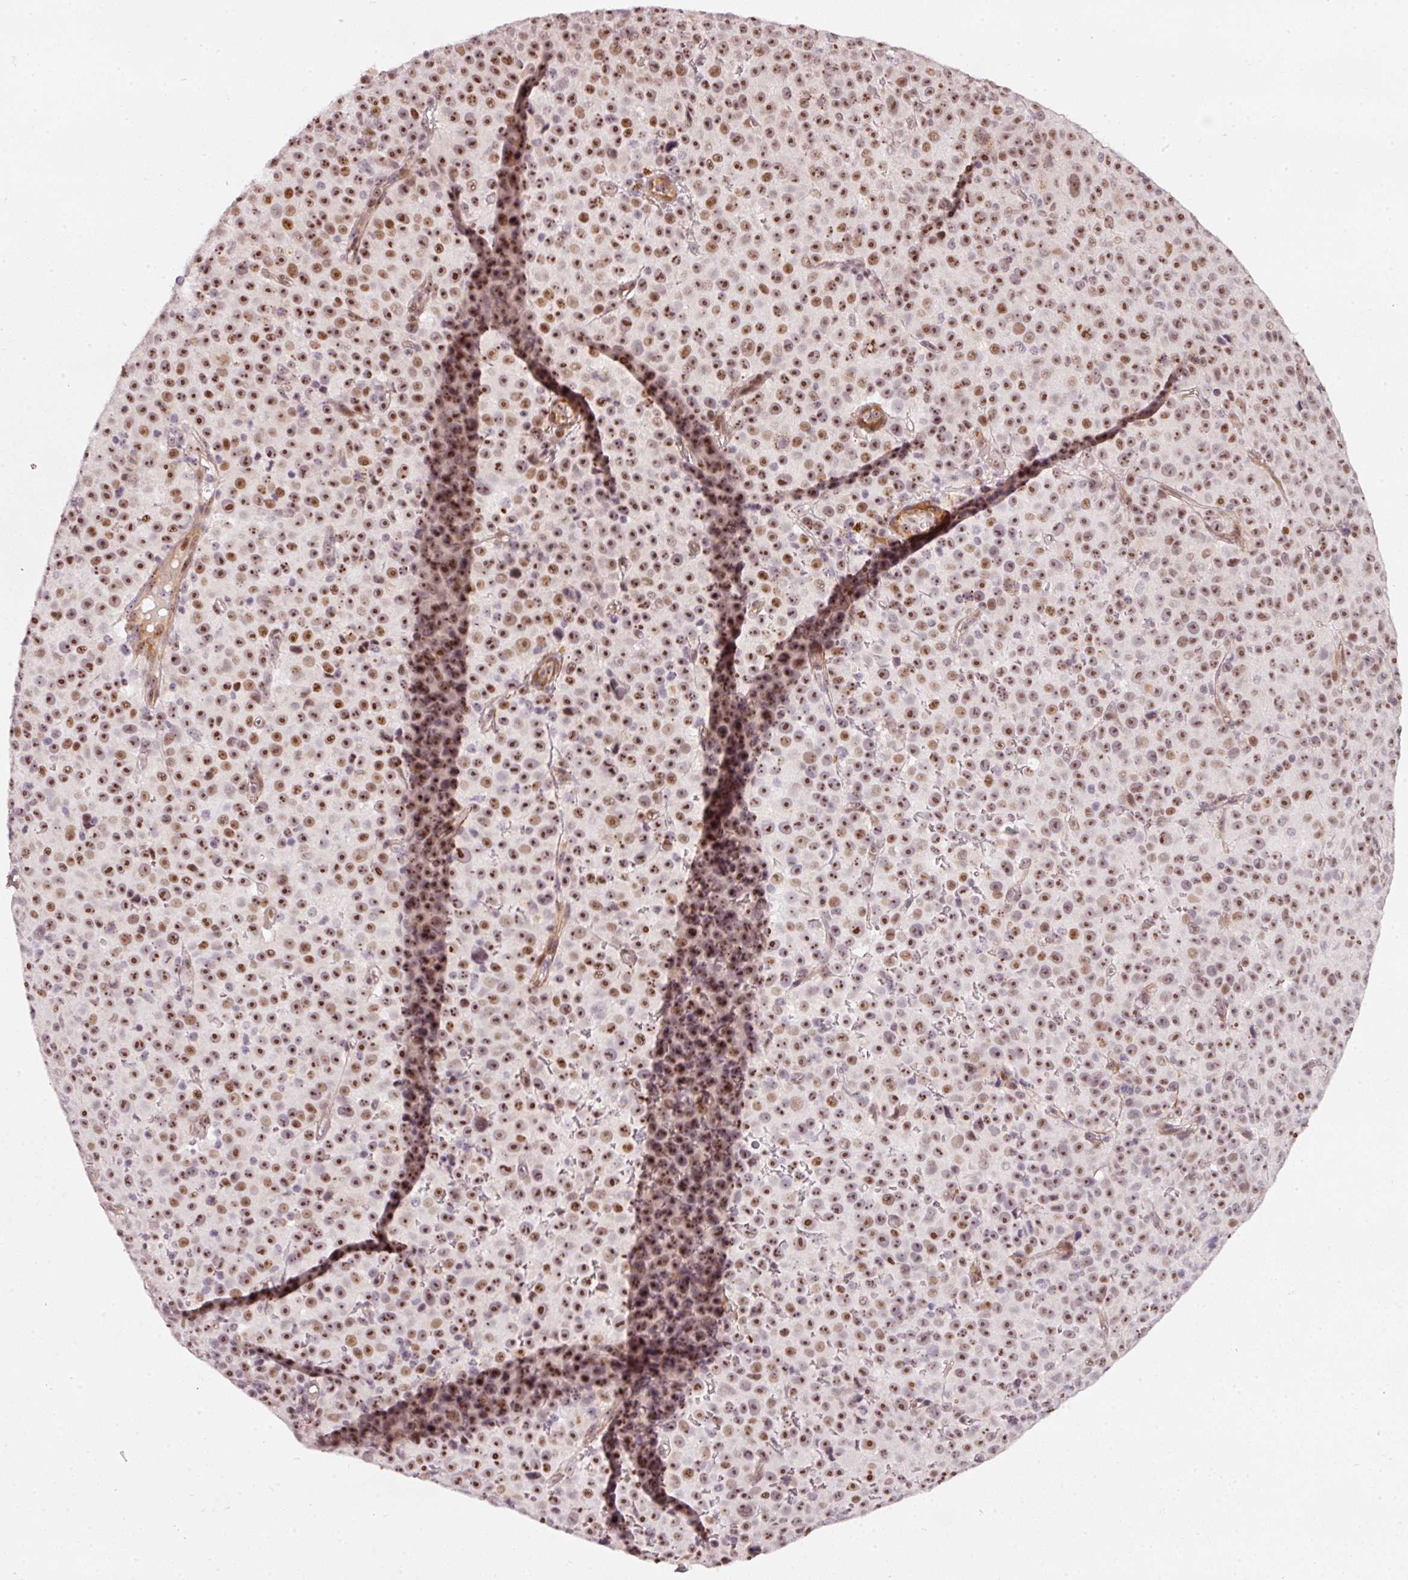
{"staining": {"intensity": "strong", "quantity": ">75%", "location": "nuclear"}, "tissue": "melanoma", "cell_type": "Tumor cells", "image_type": "cancer", "snomed": [{"axis": "morphology", "description": "Malignant melanoma, Metastatic site"}, {"axis": "topography", "description": "Skin"}, {"axis": "topography", "description": "Lymph node"}], "caption": "The micrograph reveals a brown stain indicating the presence of a protein in the nuclear of tumor cells in malignant melanoma (metastatic site).", "gene": "MXRA8", "patient": {"sex": "male", "age": 66}}